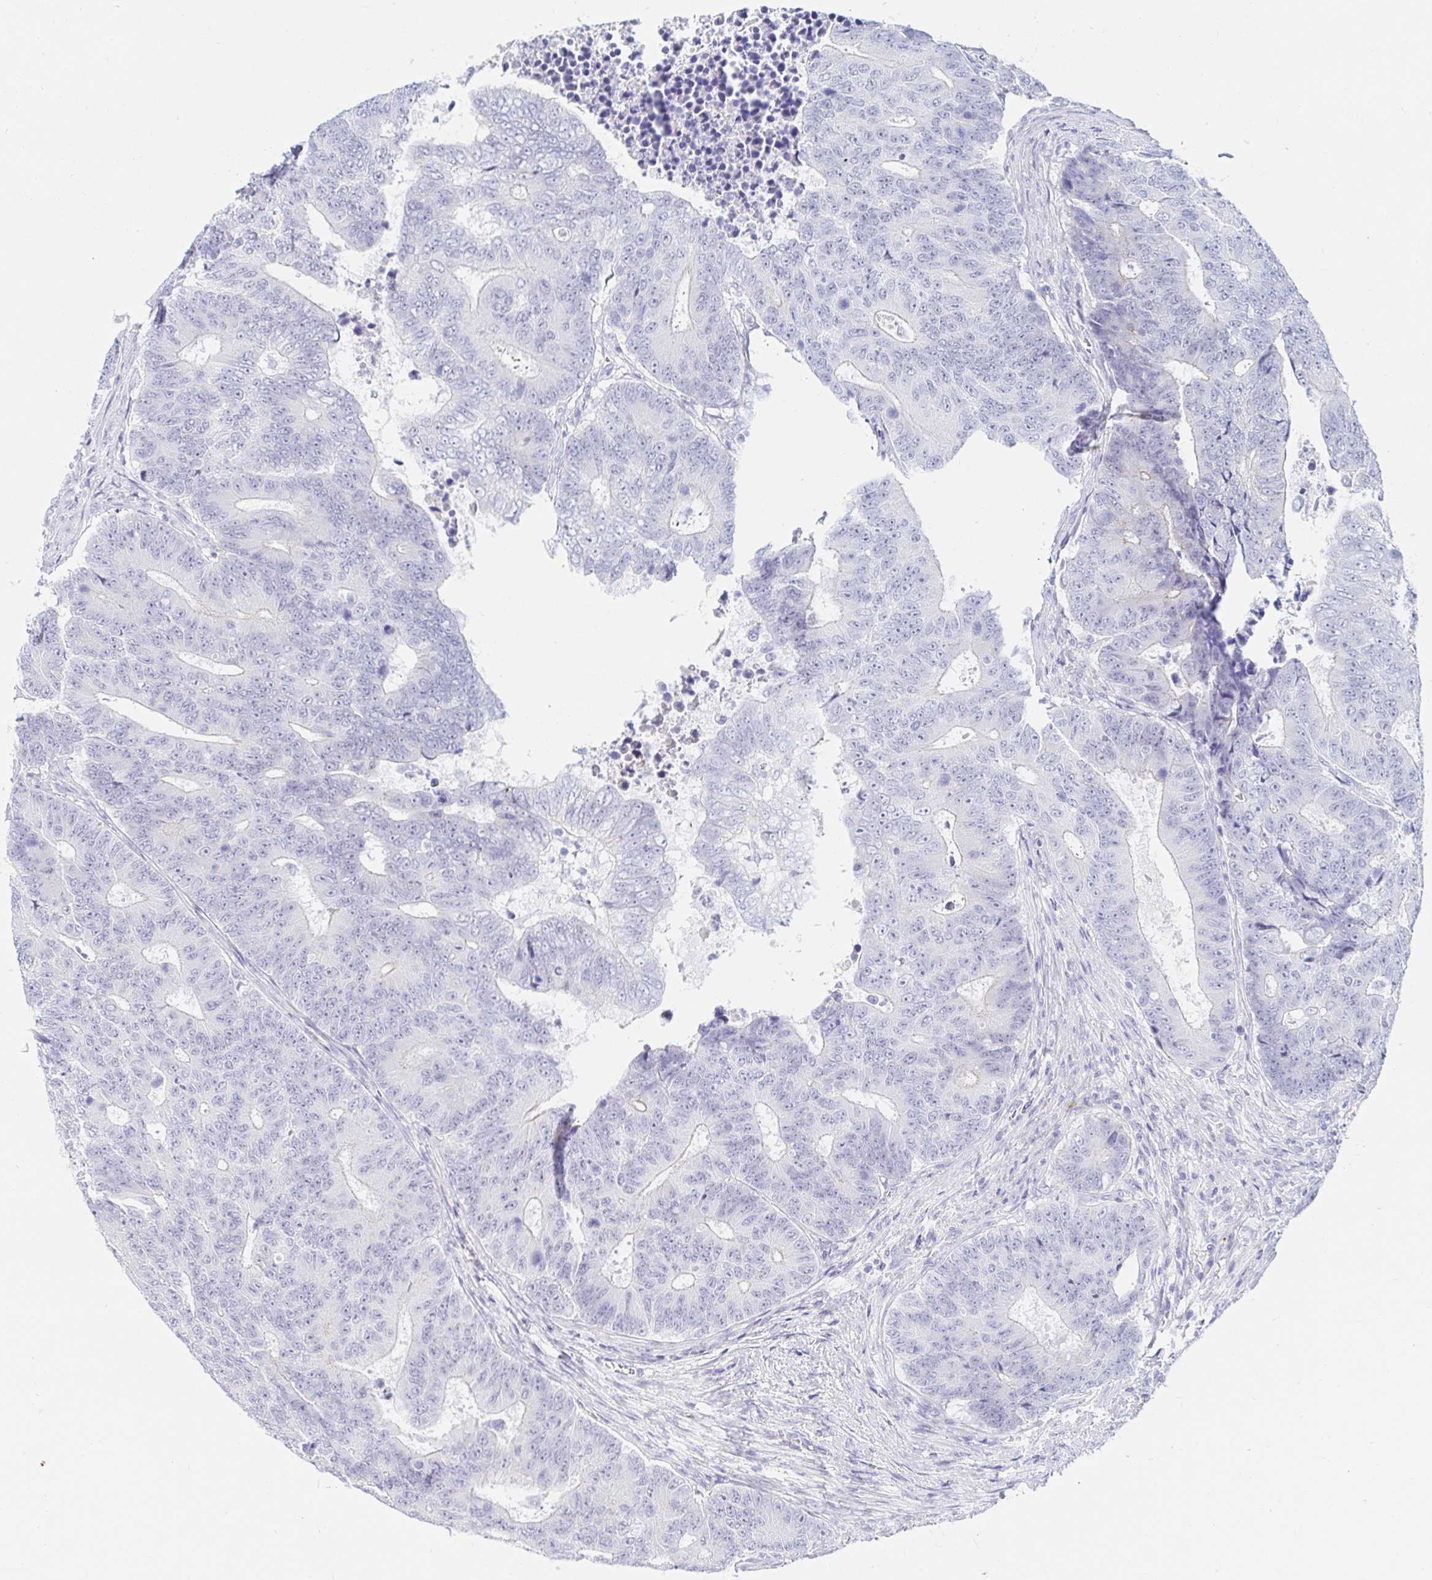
{"staining": {"intensity": "negative", "quantity": "none", "location": "none"}, "tissue": "colorectal cancer", "cell_type": "Tumor cells", "image_type": "cancer", "snomed": [{"axis": "morphology", "description": "Adenocarcinoma, NOS"}, {"axis": "topography", "description": "Colon"}], "caption": "The histopathology image displays no staining of tumor cells in colorectal cancer (adenocarcinoma).", "gene": "OR10K1", "patient": {"sex": "female", "age": 48}}